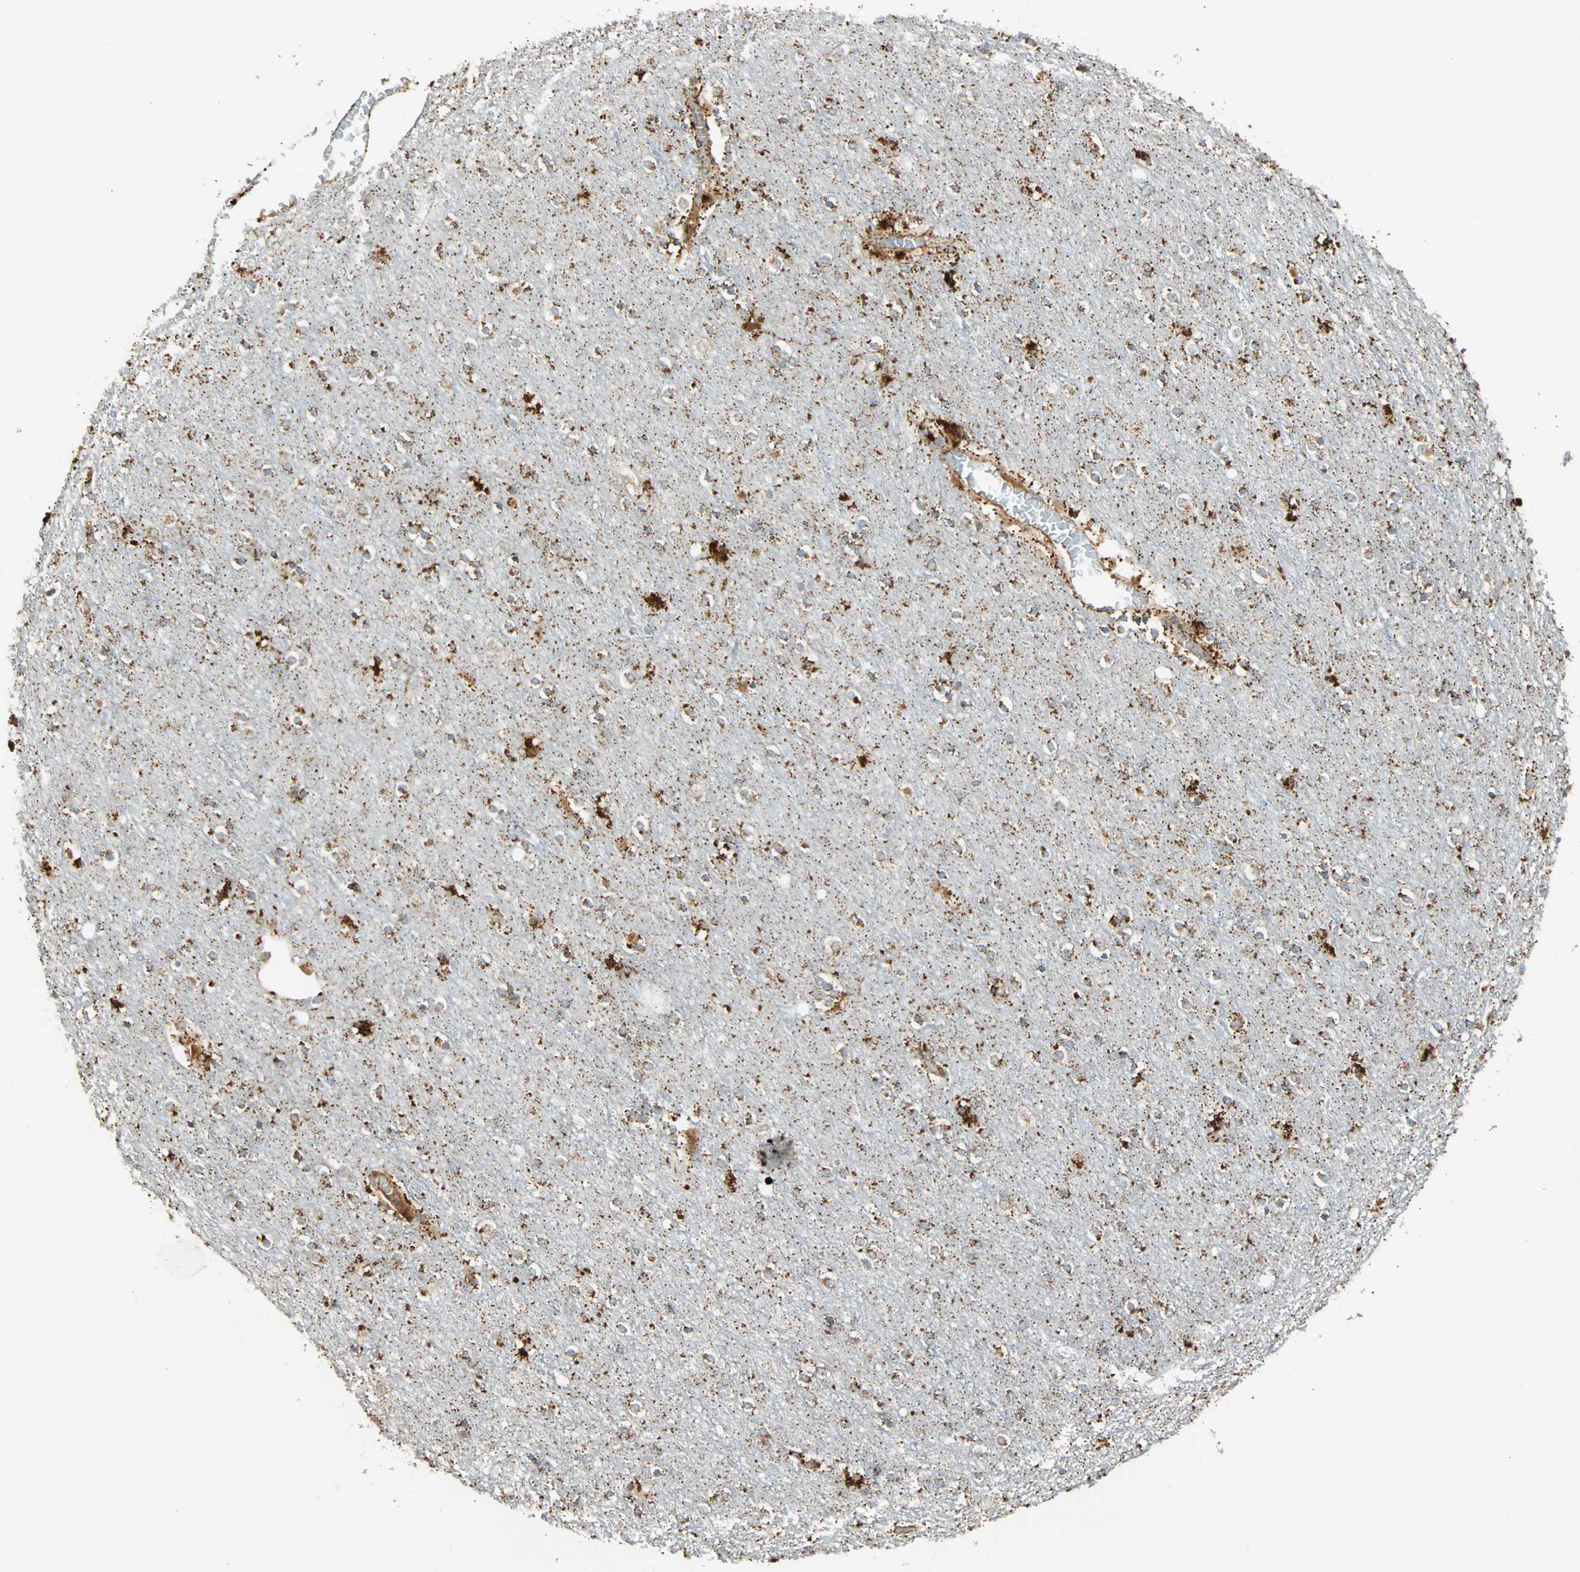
{"staining": {"intensity": "weak", "quantity": "25%-75%", "location": "cytoplasmic/membranous"}, "tissue": "cerebral cortex", "cell_type": "Endothelial cells", "image_type": "normal", "snomed": [{"axis": "morphology", "description": "Normal tissue, NOS"}, {"axis": "topography", "description": "Cerebral cortex"}], "caption": "Cerebral cortex stained for a protein (brown) demonstrates weak cytoplasmic/membranous positive expression in about 25%-75% of endothelial cells.", "gene": "SPRY4", "patient": {"sex": "female", "age": 54}}